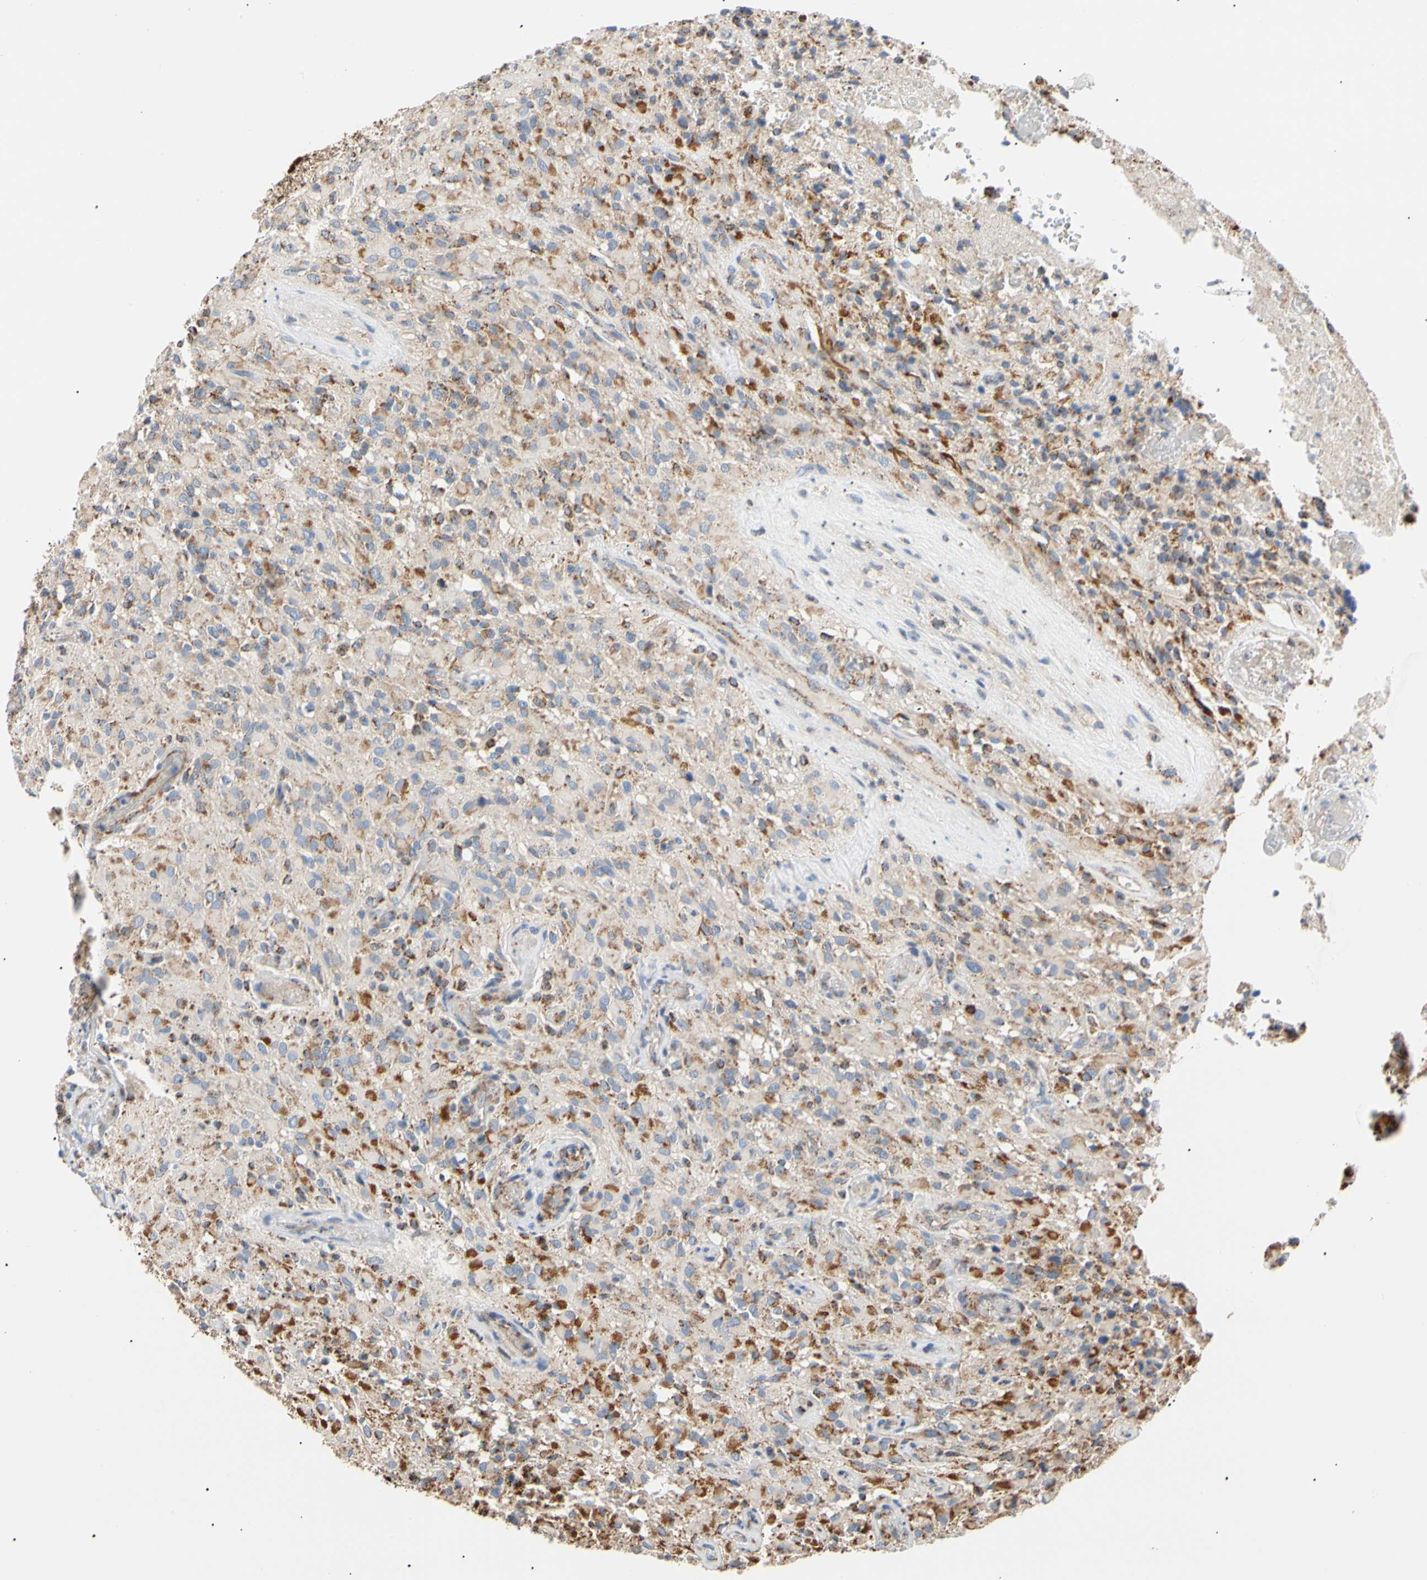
{"staining": {"intensity": "strong", "quantity": "25%-75%", "location": "cytoplasmic/membranous"}, "tissue": "glioma", "cell_type": "Tumor cells", "image_type": "cancer", "snomed": [{"axis": "morphology", "description": "Glioma, malignant, High grade"}, {"axis": "topography", "description": "Brain"}], "caption": "The image shows immunohistochemical staining of malignant high-grade glioma. There is strong cytoplasmic/membranous expression is seen in about 25%-75% of tumor cells.", "gene": "ACAT1", "patient": {"sex": "male", "age": 71}}